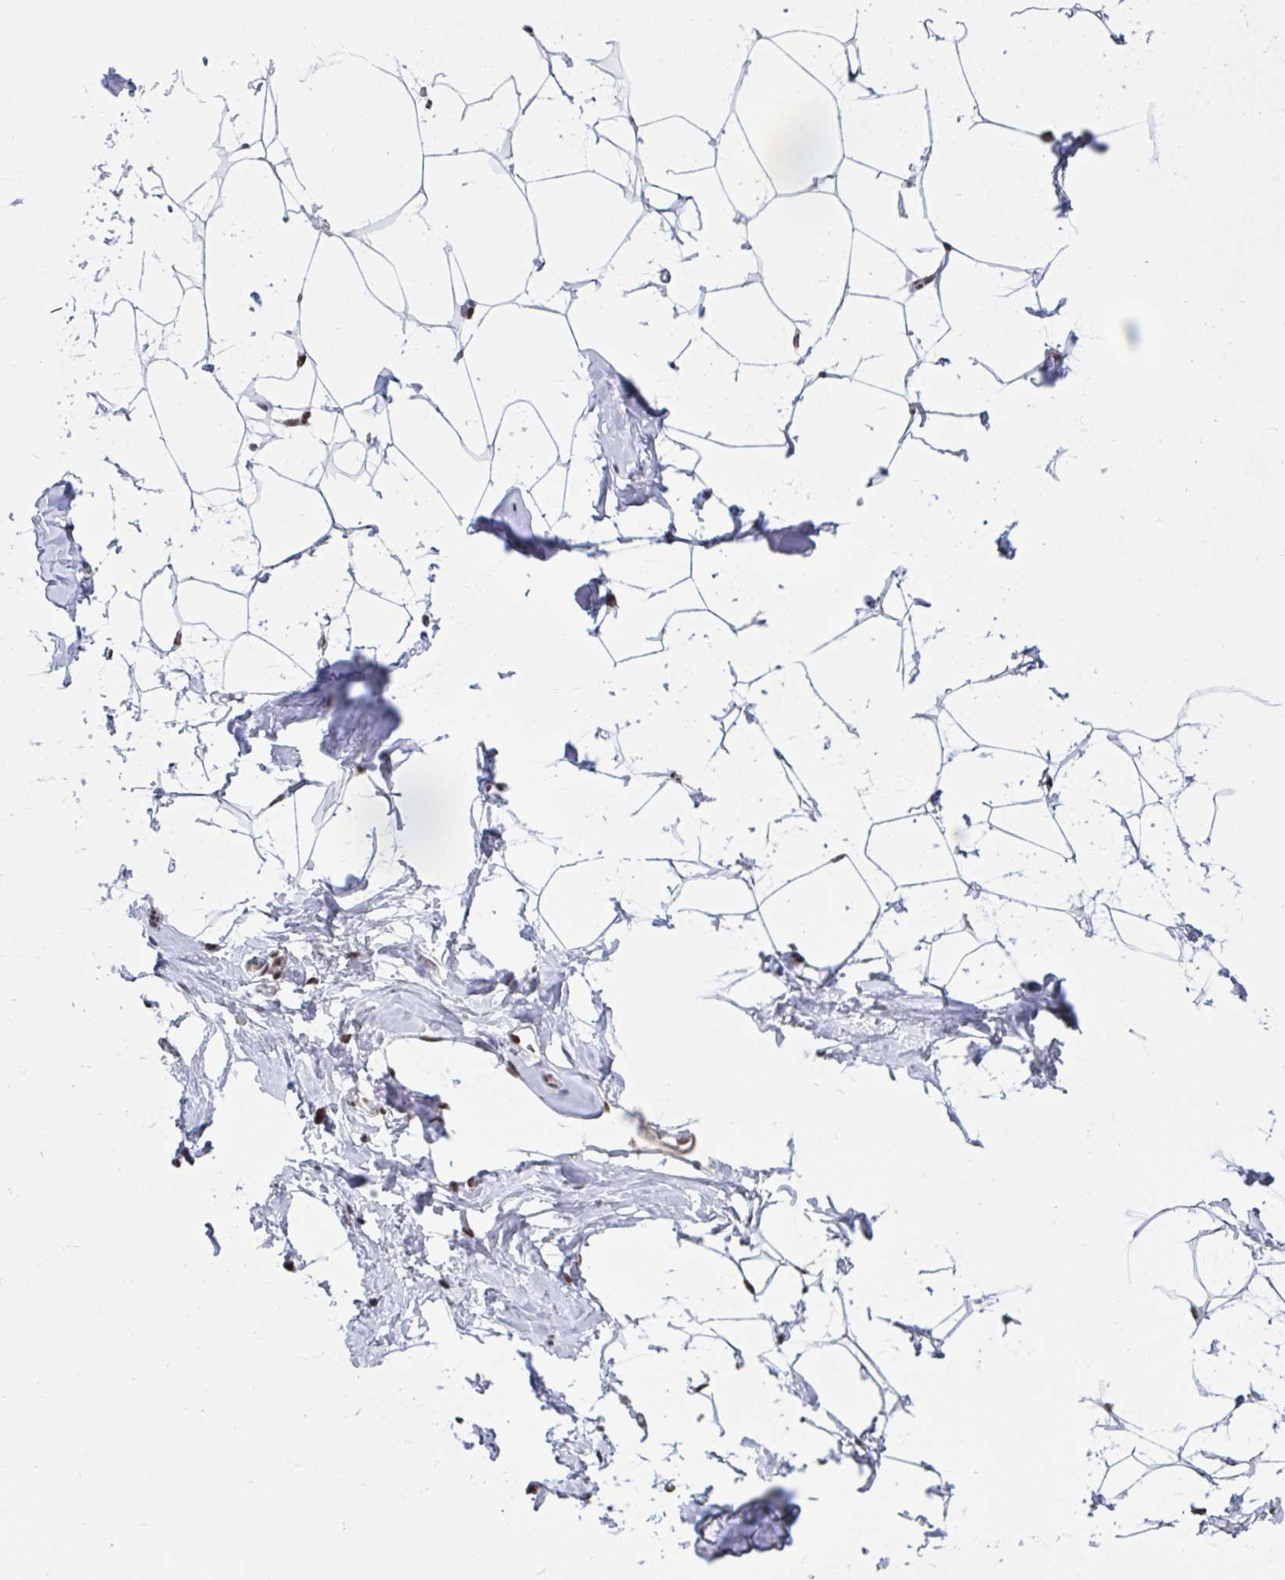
{"staining": {"intensity": "strong", "quantity": "25%-75%", "location": "nuclear"}, "tissue": "breast", "cell_type": "Adipocytes", "image_type": "normal", "snomed": [{"axis": "morphology", "description": "Normal tissue, NOS"}, {"axis": "topography", "description": "Breast"}], "caption": "Strong nuclear staining is identified in about 25%-75% of adipocytes in benign breast.", "gene": "ZNF607", "patient": {"sex": "female", "age": 32}}